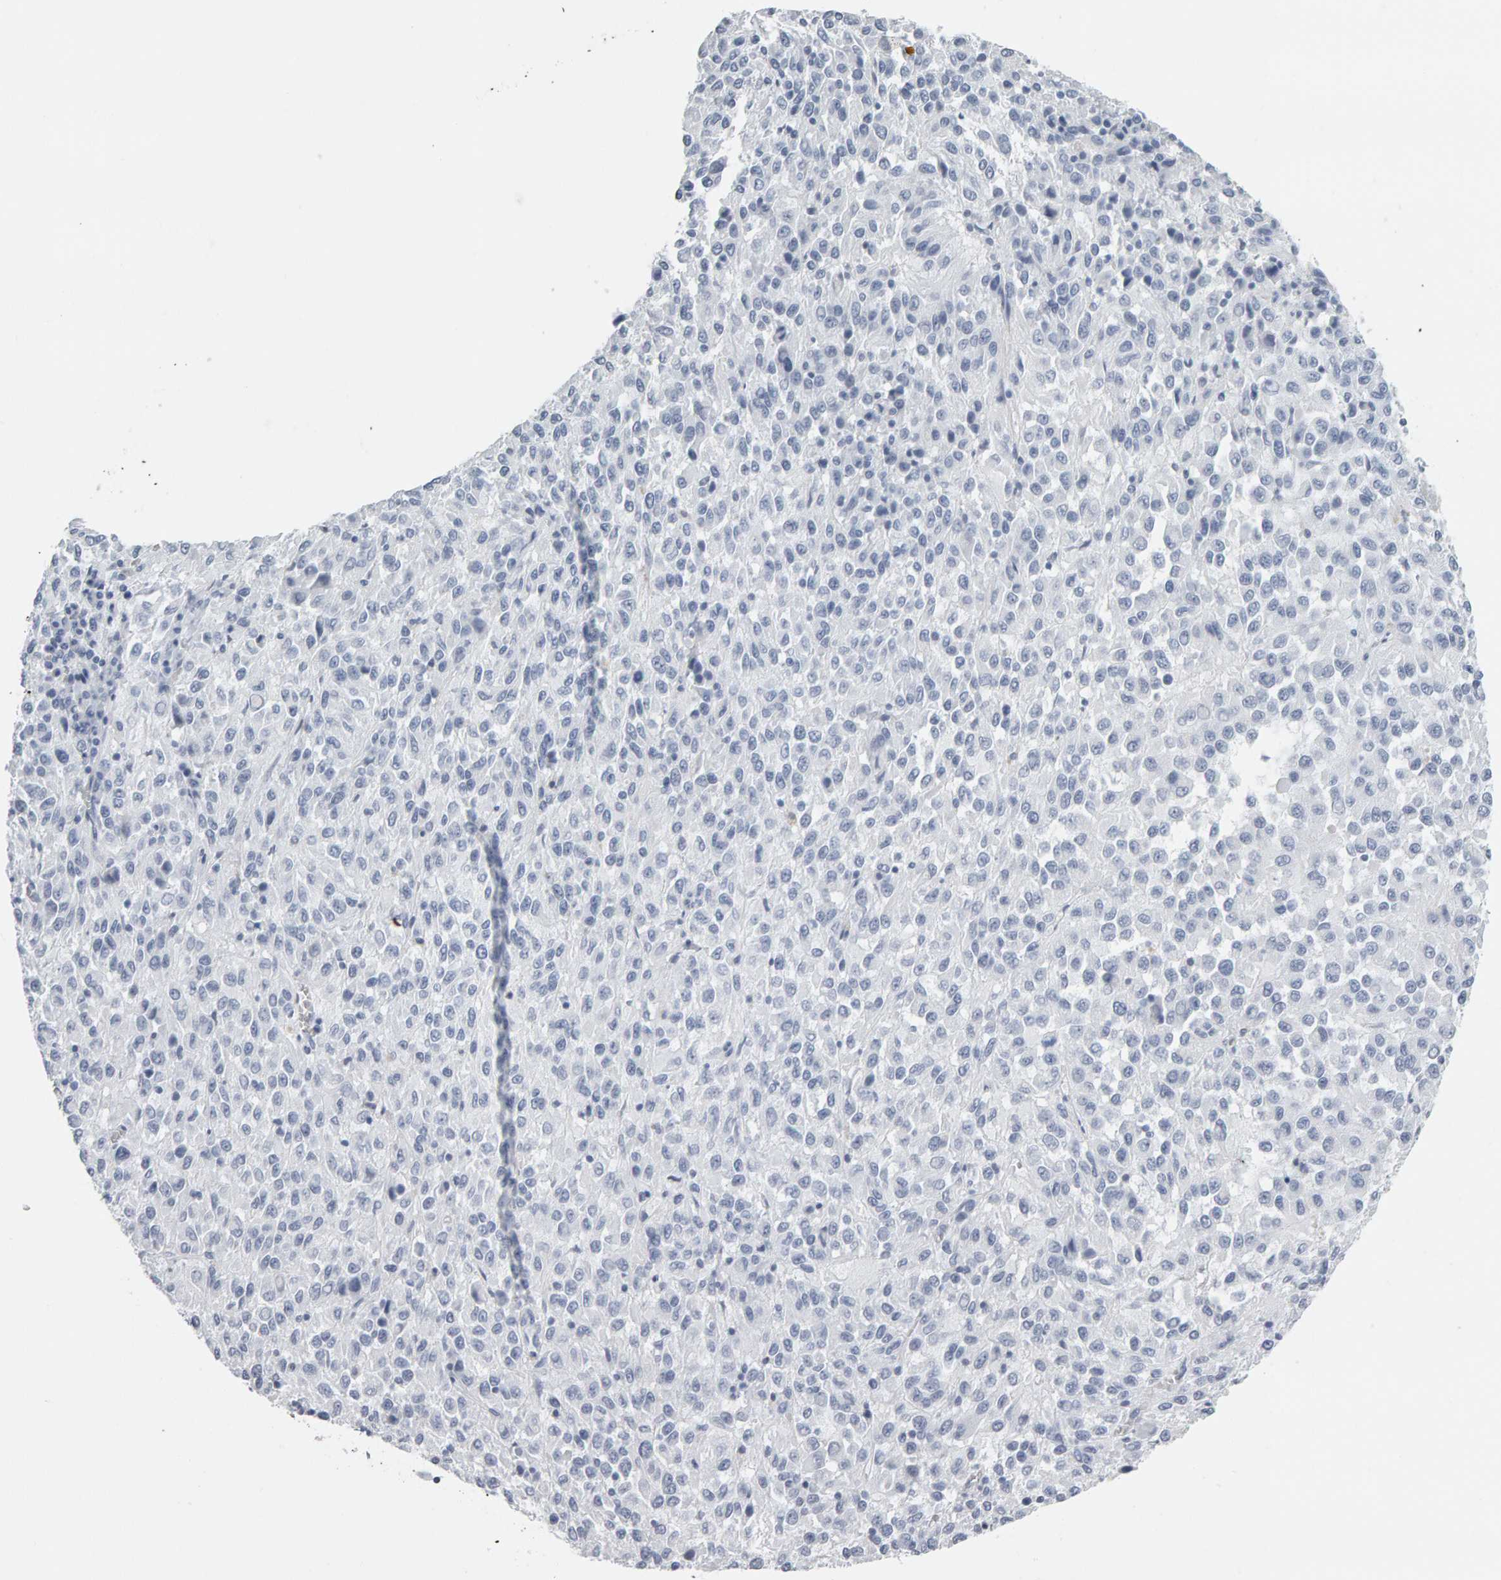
{"staining": {"intensity": "negative", "quantity": "none", "location": "none"}, "tissue": "melanoma", "cell_type": "Tumor cells", "image_type": "cancer", "snomed": [{"axis": "morphology", "description": "Malignant melanoma, Metastatic site"}, {"axis": "topography", "description": "Lung"}], "caption": "DAB immunohistochemical staining of malignant melanoma (metastatic site) reveals no significant expression in tumor cells. (Stains: DAB (3,3'-diaminobenzidine) immunohistochemistry (IHC) with hematoxylin counter stain, Microscopy: brightfield microscopy at high magnification).", "gene": "SPACA3", "patient": {"sex": "male", "age": 64}}